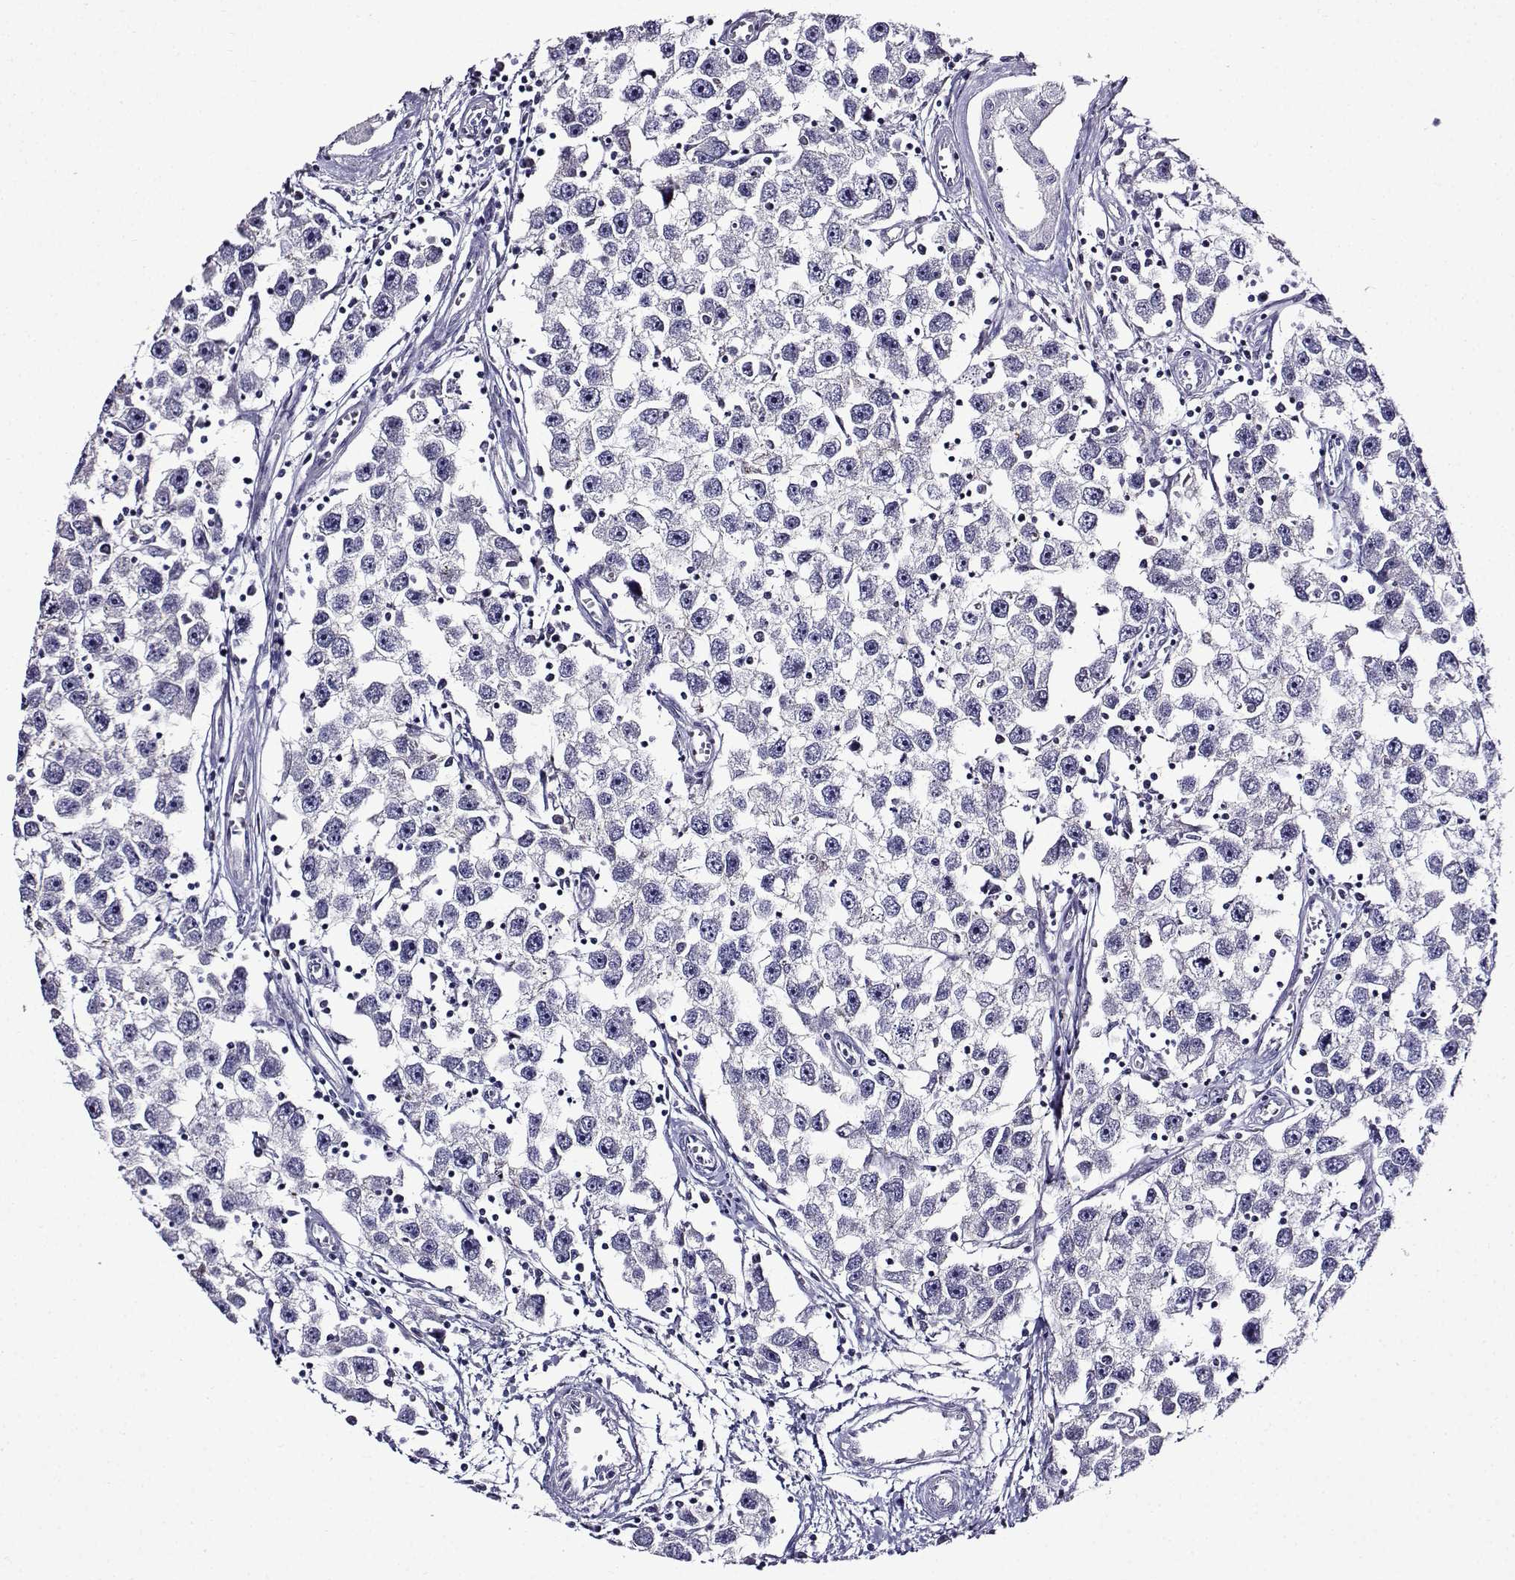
{"staining": {"intensity": "negative", "quantity": "none", "location": "none"}, "tissue": "testis cancer", "cell_type": "Tumor cells", "image_type": "cancer", "snomed": [{"axis": "morphology", "description": "Seminoma, NOS"}, {"axis": "topography", "description": "Testis"}], "caption": "Seminoma (testis) stained for a protein using immunohistochemistry demonstrates no positivity tumor cells.", "gene": "TMEM266", "patient": {"sex": "male", "age": 30}}